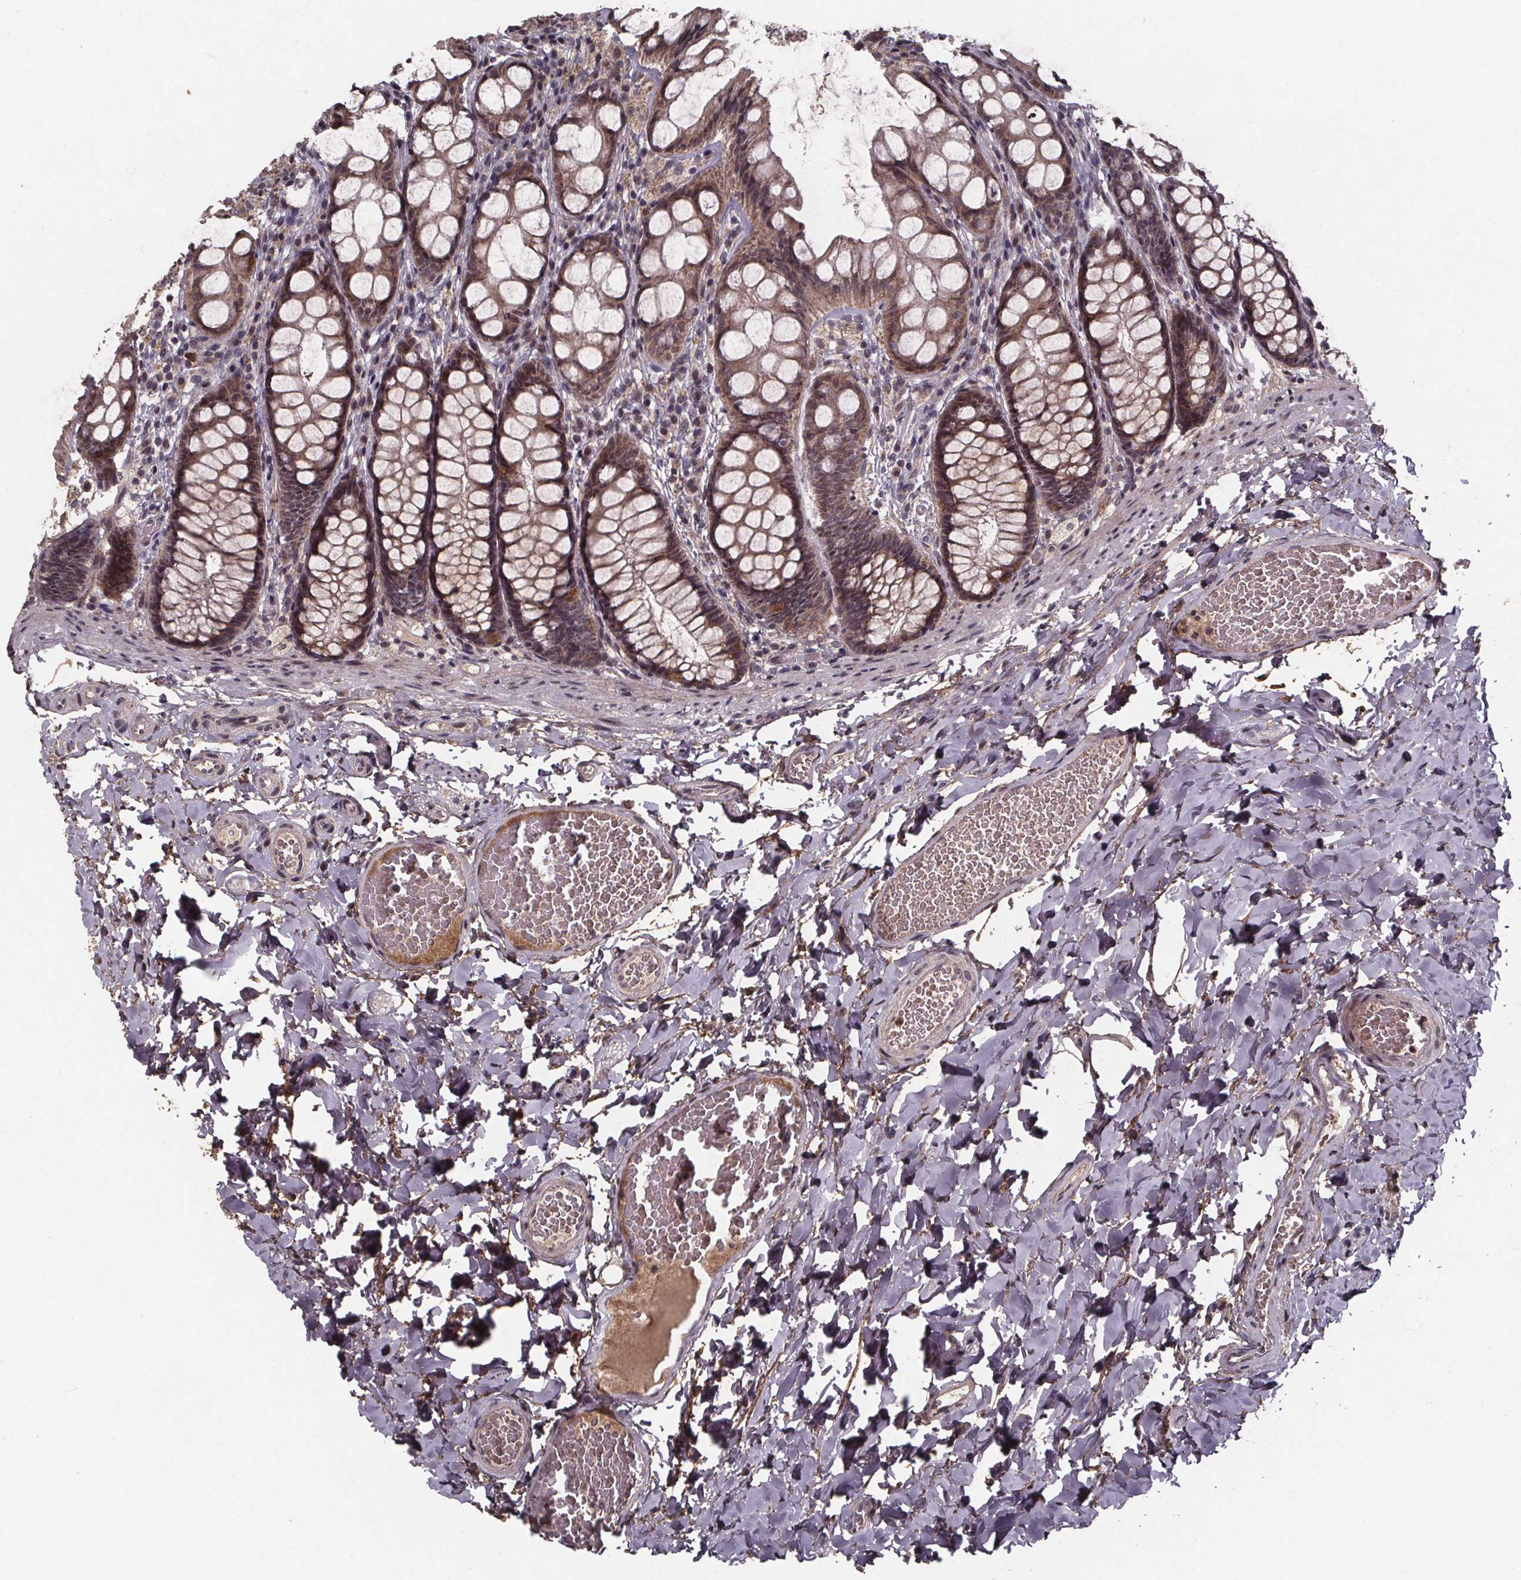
{"staining": {"intensity": "weak", "quantity": "25%-75%", "location": "cytoplasmic/membranous"}, "tissue": "colon", "cell_type": "Endothelial cells", "image_type": "normal", "snomed": [{"axis": "morphology", "description": "Normal tissue, NOS"}, {"axis": "topography", "description": "Colon"}], "caption": "Unremarkable colon was stained to show a protein in brown. There is low levels of weak cytoplasmic/membranous positivity in approximately 25%-75% of endothelial cells. (brown staining indicates protein expression, while blue staining denotes nuclei).", "gene": "GPX3", "patient": {"sex": "male", "age": 47}}